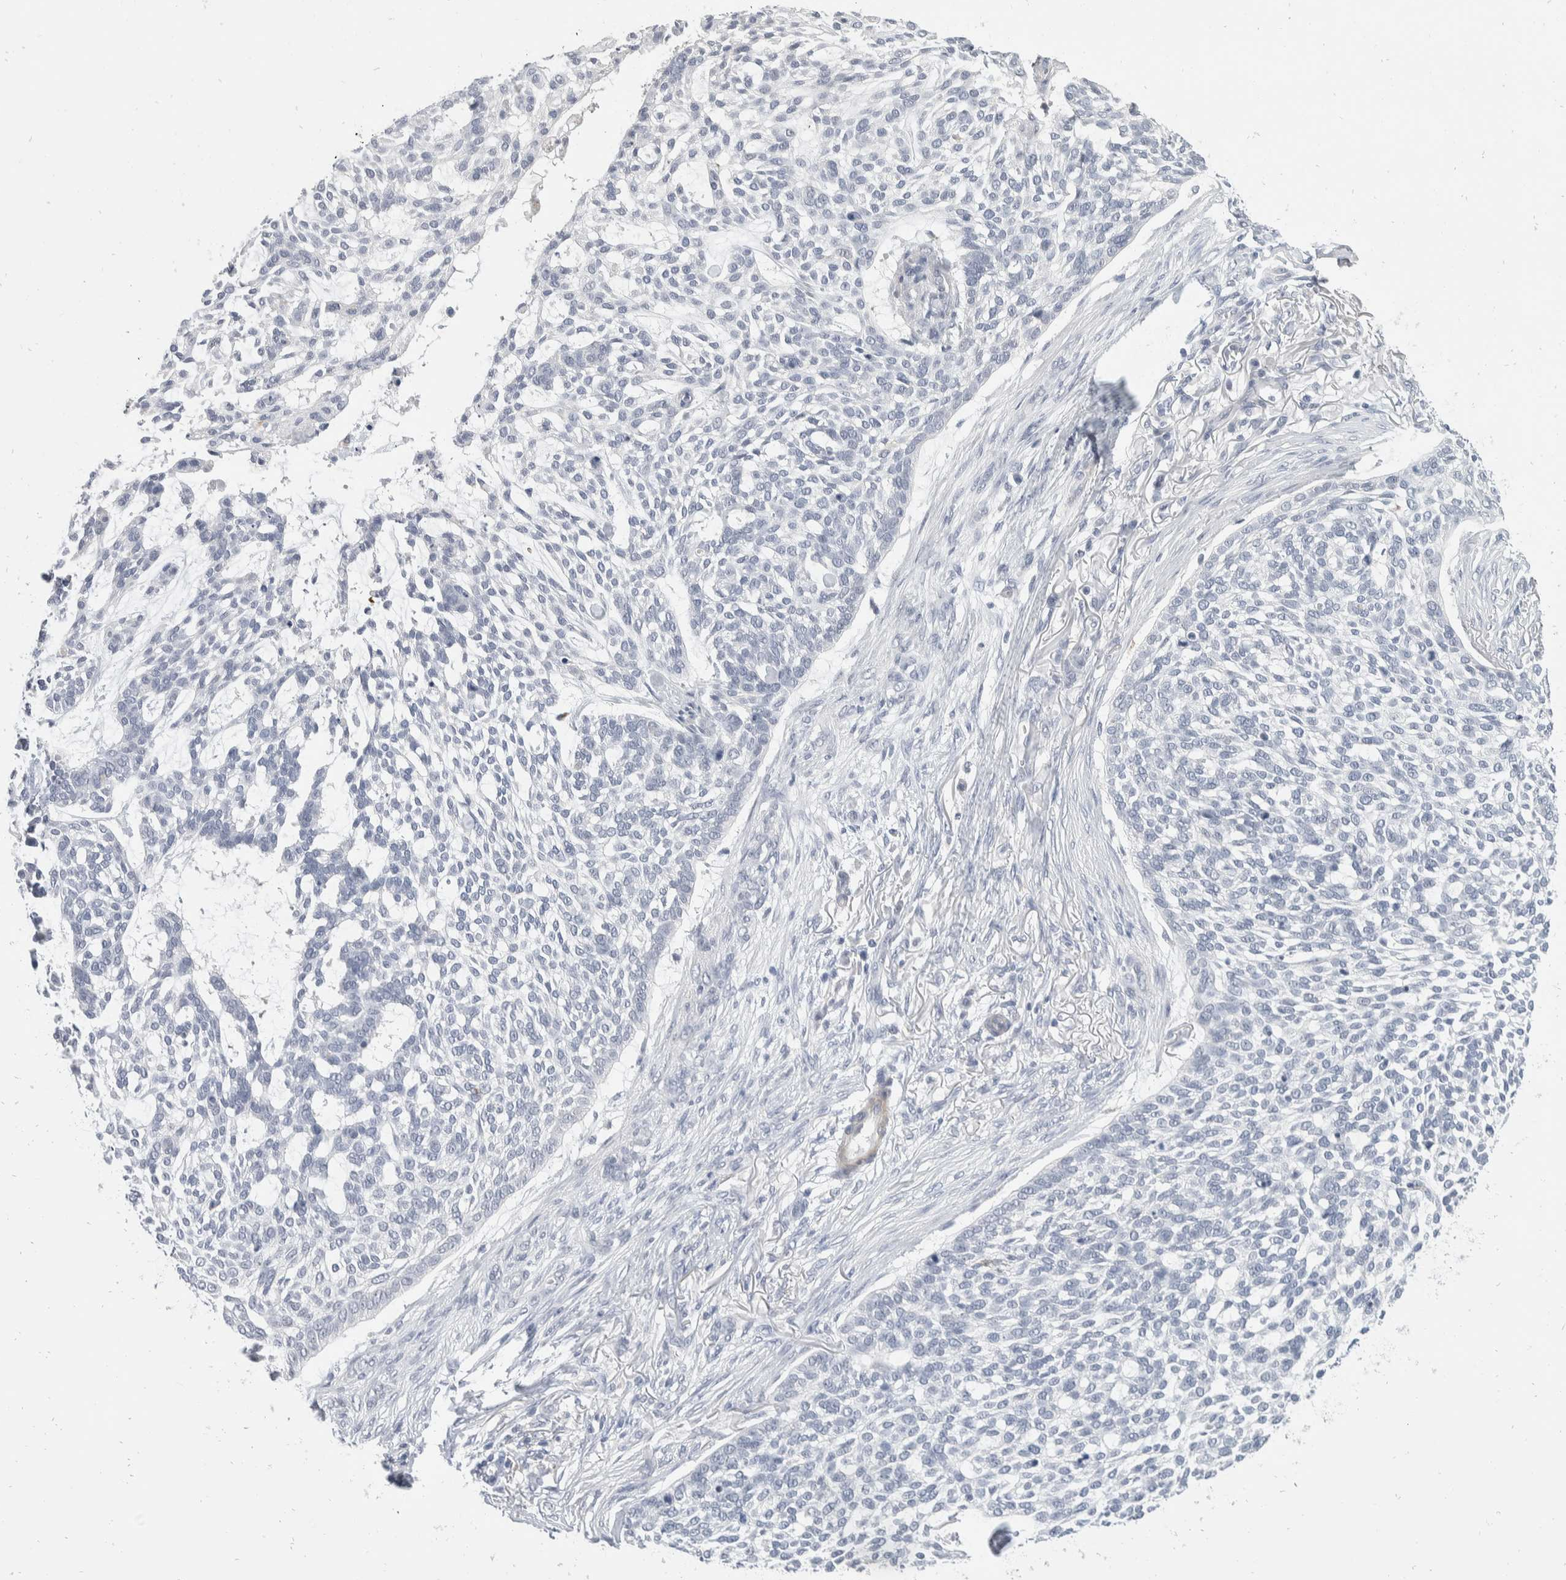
{"staining": {"intensity": "negative", "quantity": "none", "location": "none"}, "tissue": "skin cancer", "cell_type": "Tumor cells", "image_type": "cancer", "snomed": [{"axis": "morphology", "description": "Basal cell carcinoma"}, {"axis": "topography", "description": "Skin"}], "caption": "Histopathology image shows no significant protein expression in tumor cells of skin basal cell carcinoma.", "gene": "CATSPERD", "patient": {"sex": "female", "age": 64}}